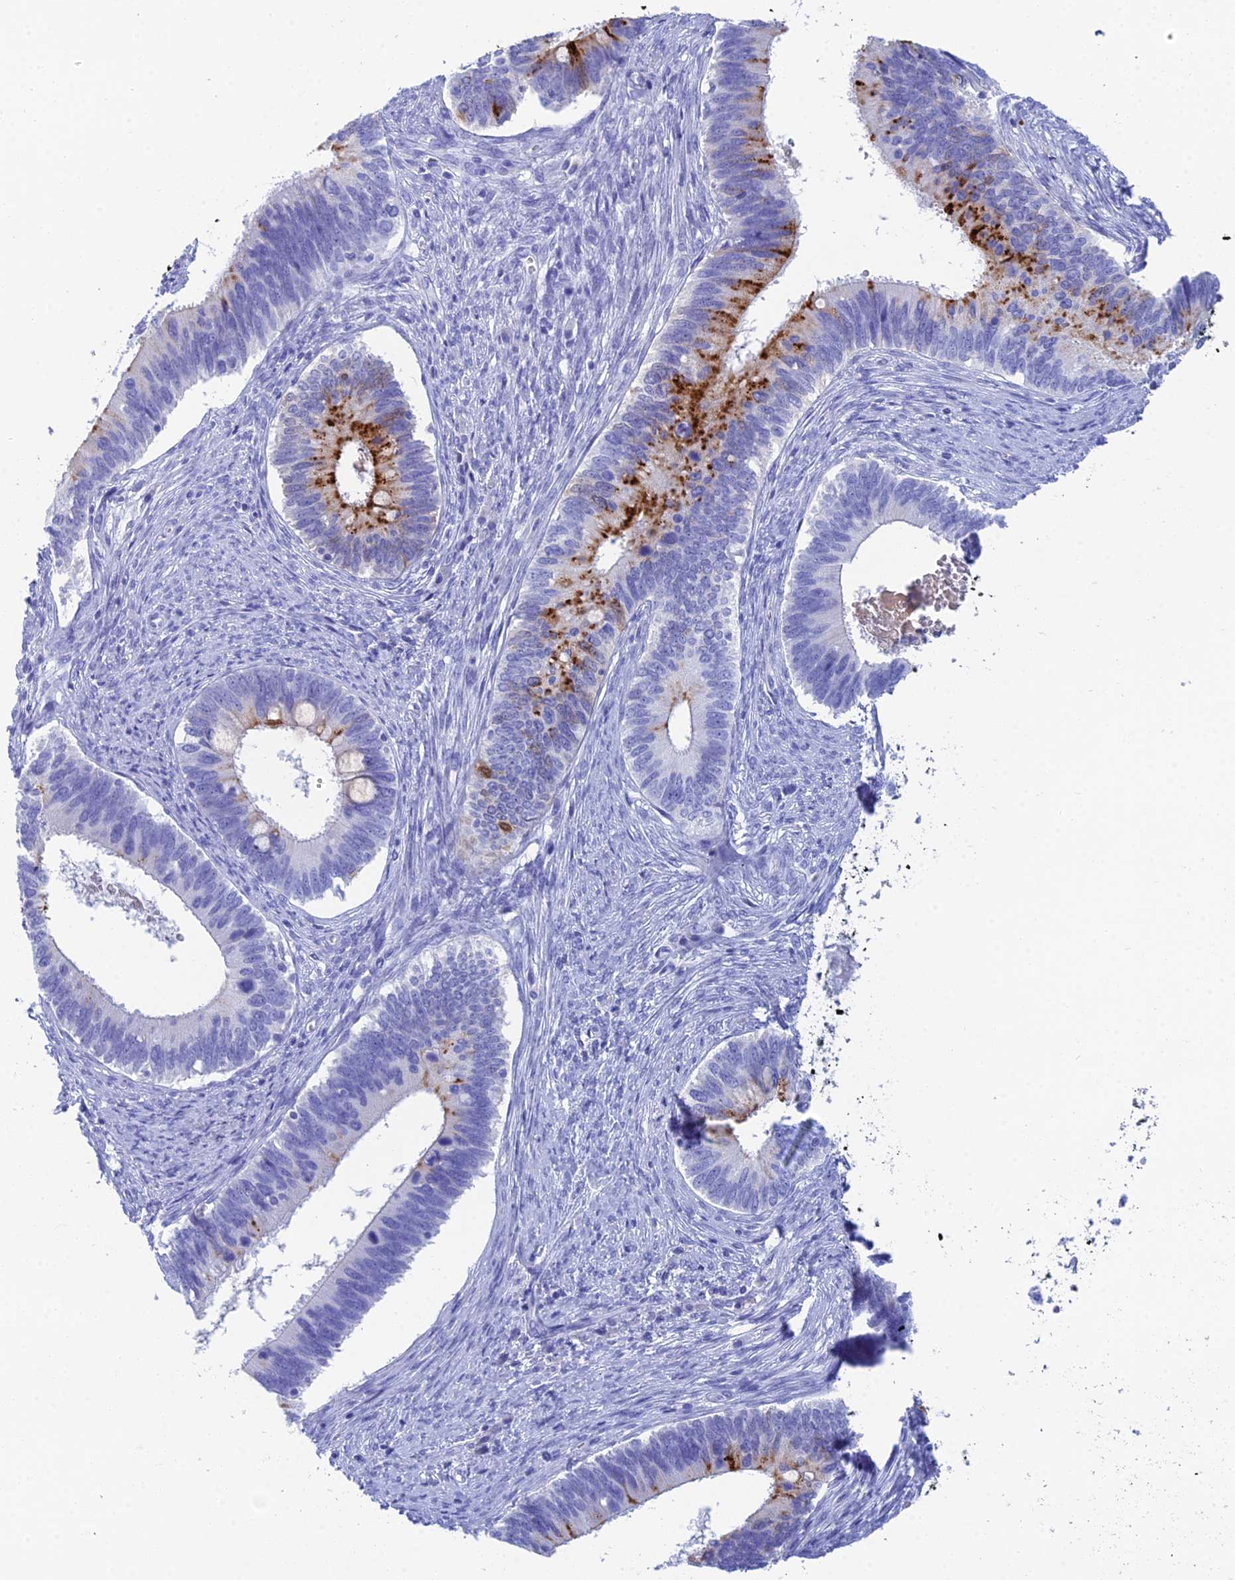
{"staining": {"intensity": "strong", "quantity": "<25%", "location": "cytoplasmic/membranous"}, "tissue": "cervical cancer", "cell_type": "Tumor cells", "image_type": "cancer", "snomed": [{"axis": "morphology", "description": "Adenocarcinoma, NOS"}, {"axis": "topography", "description": "Cervix"}], "caption": "Strong cytoplasmic/membranous protein expression is appreciated in approximately <25% of tumor cells in cervical cancer. The staining is performed using DAB brown chromogen to label protein expression. The nuclei are counter-stained blue using hematoxylin.", "gene": "REG1A", "patient": {"sex": "female", "age": 42}}